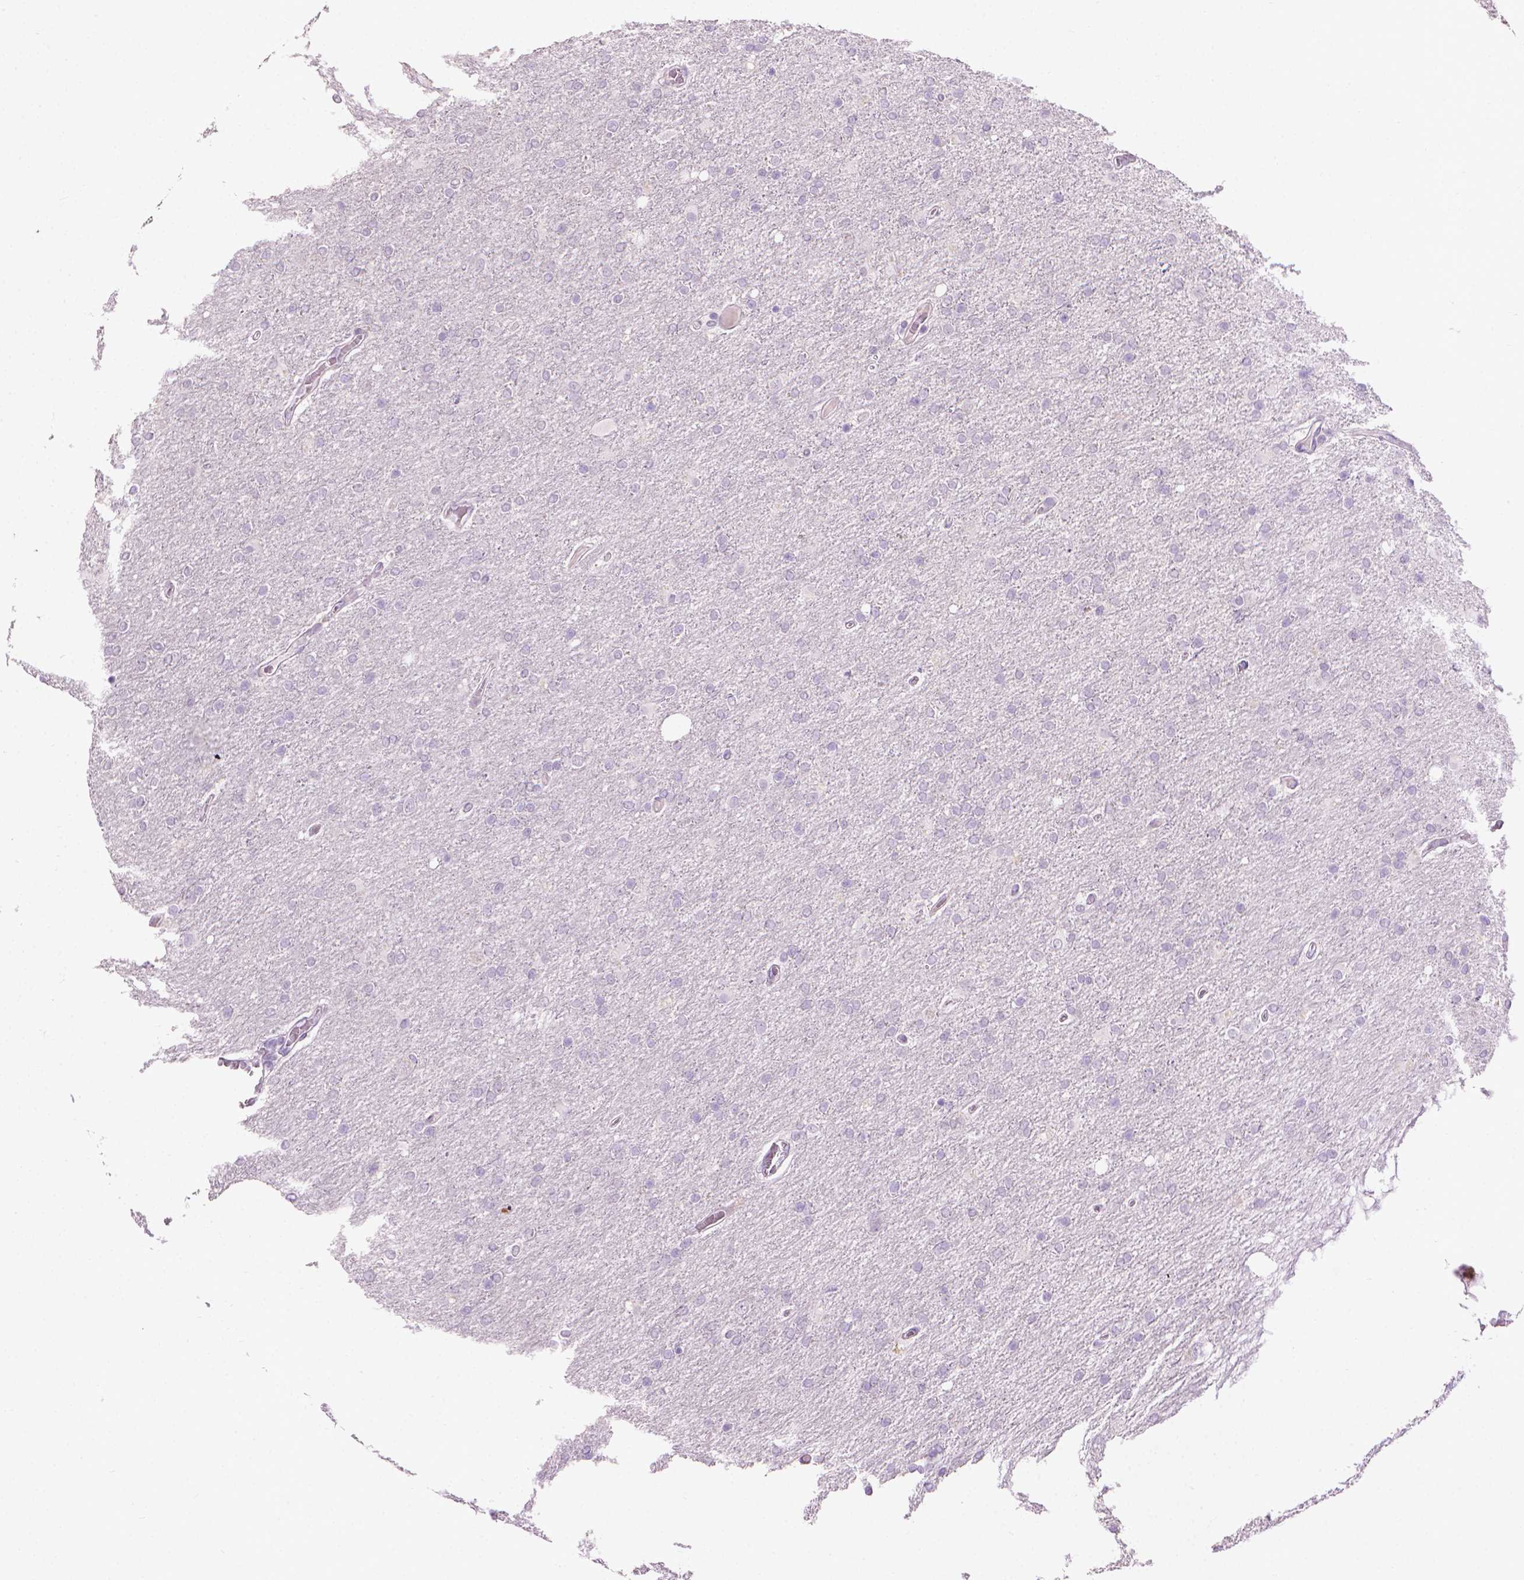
{"staining": {"intensity": "negative", "quantity": "none", "location": "none"}, "tissue": "glioma", "cell_type": "Tumor cells", "image_type": "cancer", "snomed": [{"axis": "morphology", "description": "Glioma, malignant, High grade"}, {"axis": "topography", "description": "Cerebral cortex"}], "caption": "Immunohistochemical staining of human glioma demonstrates no significant expression in tumor cells.", "gene": "MLANA", "patient": {"sex": "male", "age": 70}}